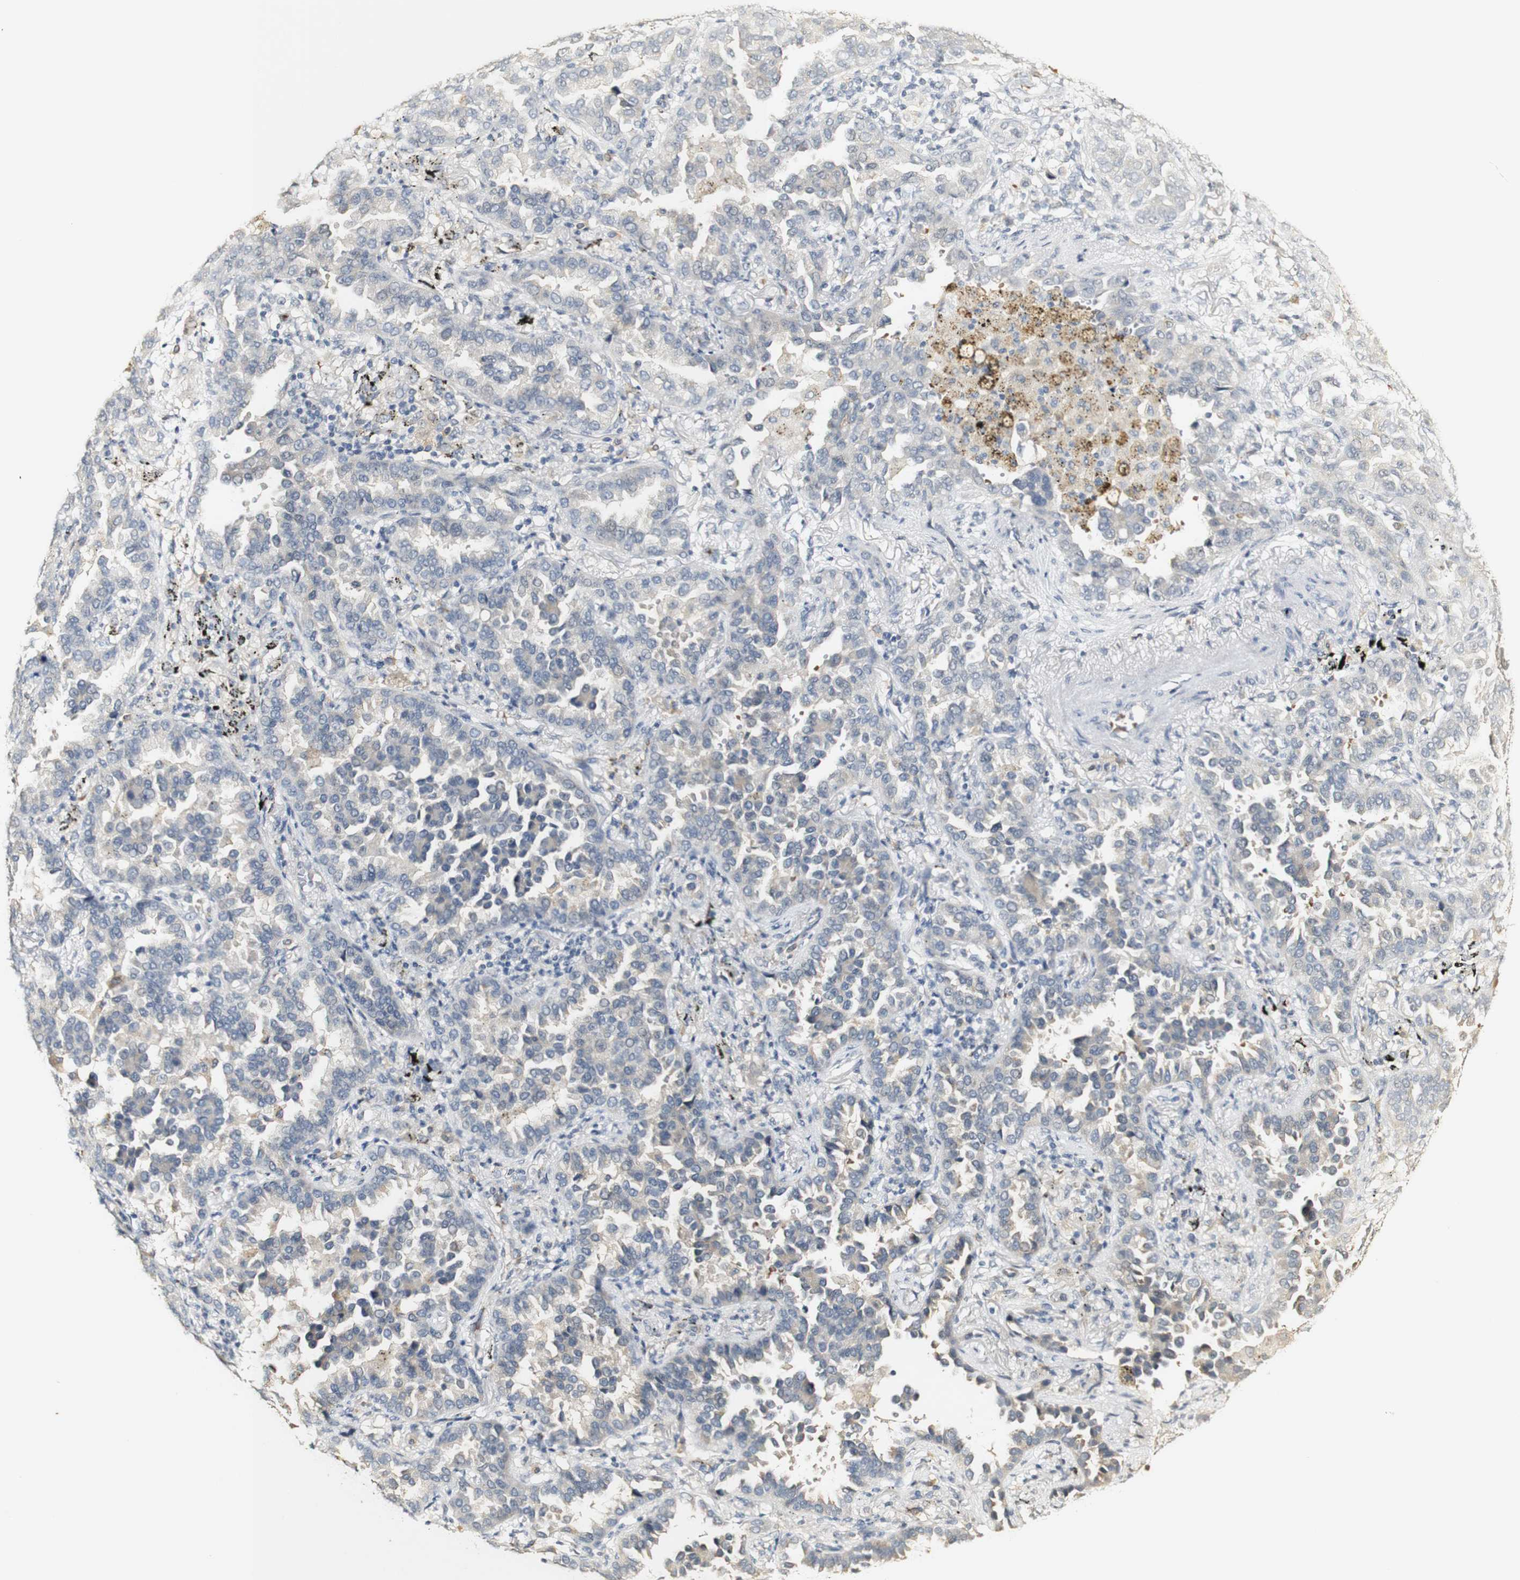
{"staining": {"intensity": "negative", "quantity": "none", "location": "none"}, "tissue": "lung cancer", "cell_type": "Tumor cells", "image_type": "cancer", "snomed": [{"axis": "morphology", "description": "Normal tissue, NOS"}, {"axis": "morphology", "description": "Adenocarcinoma, NOS"}, {"axis": "topography", "description": "Lung"}], "caption": "Tumor cells are negative for brown protein staining in lung cancer (adenocarcinoma). (DAB IHC with hematoxylin counter stain).", "gene": "SYT7", "patient": {"sex": "male", "age": 59}}